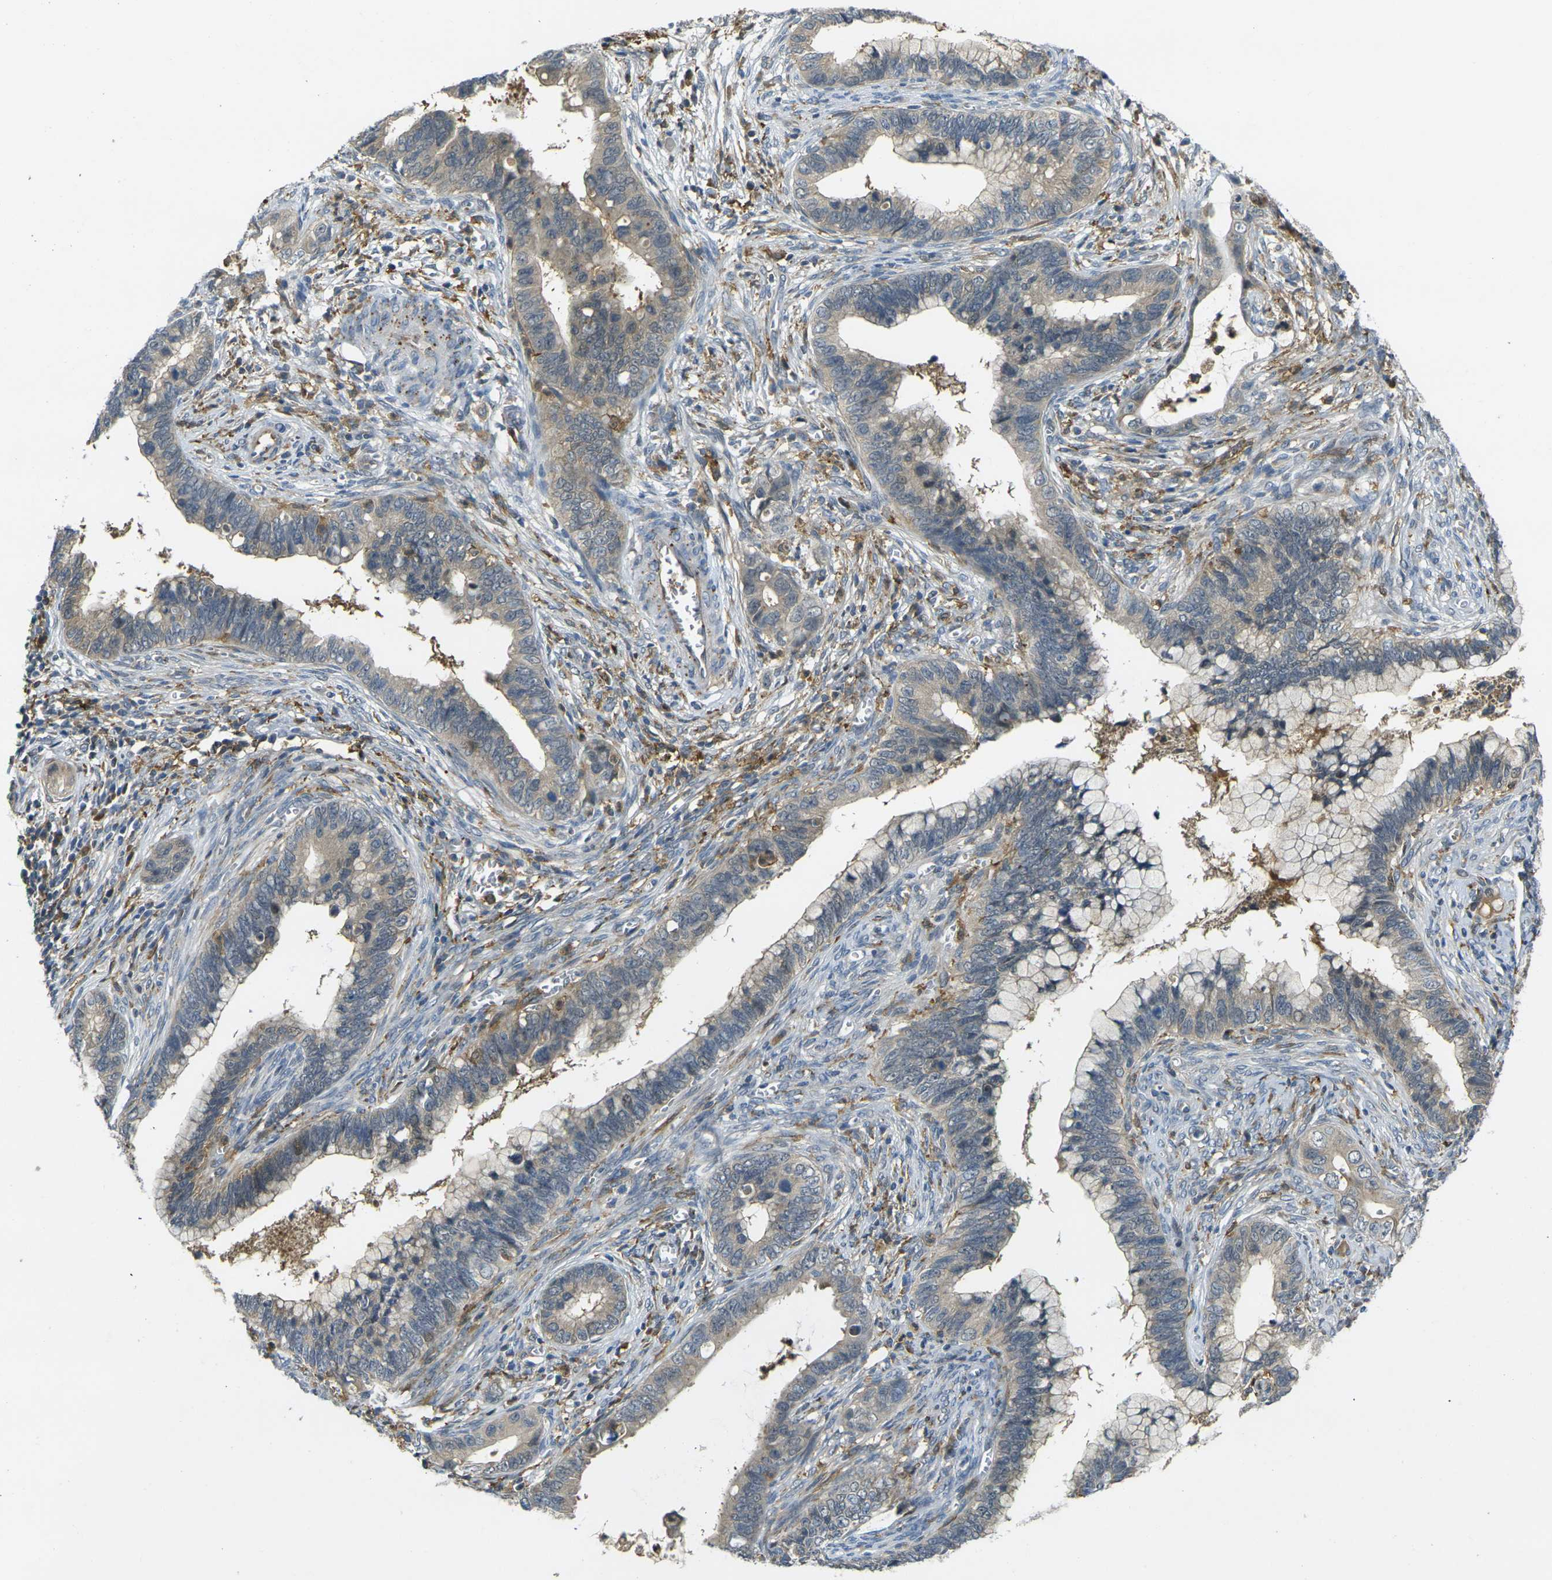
{"staining": {"intensity": "weak", "quantity": ">75%", "location": "cytoplasmic/membranous"}, "tissue": "cervical cancer", "cell_type": "Tumor cells", "image_type": "cancer", "snomed": [{"axis": "morphology", "description": "Adenocarcinoma, NOS"}, {"axis": "topography", "description": "Cervix"}], "caption": "This is a micrograph of immunohistochemistry staining of adenocarcinoma (cervical), which shows weak expression in the cytoplasmic/membranous of tumor cells.", "gene": "PIGL", "patient": {"sex": "female", "age": 44}}